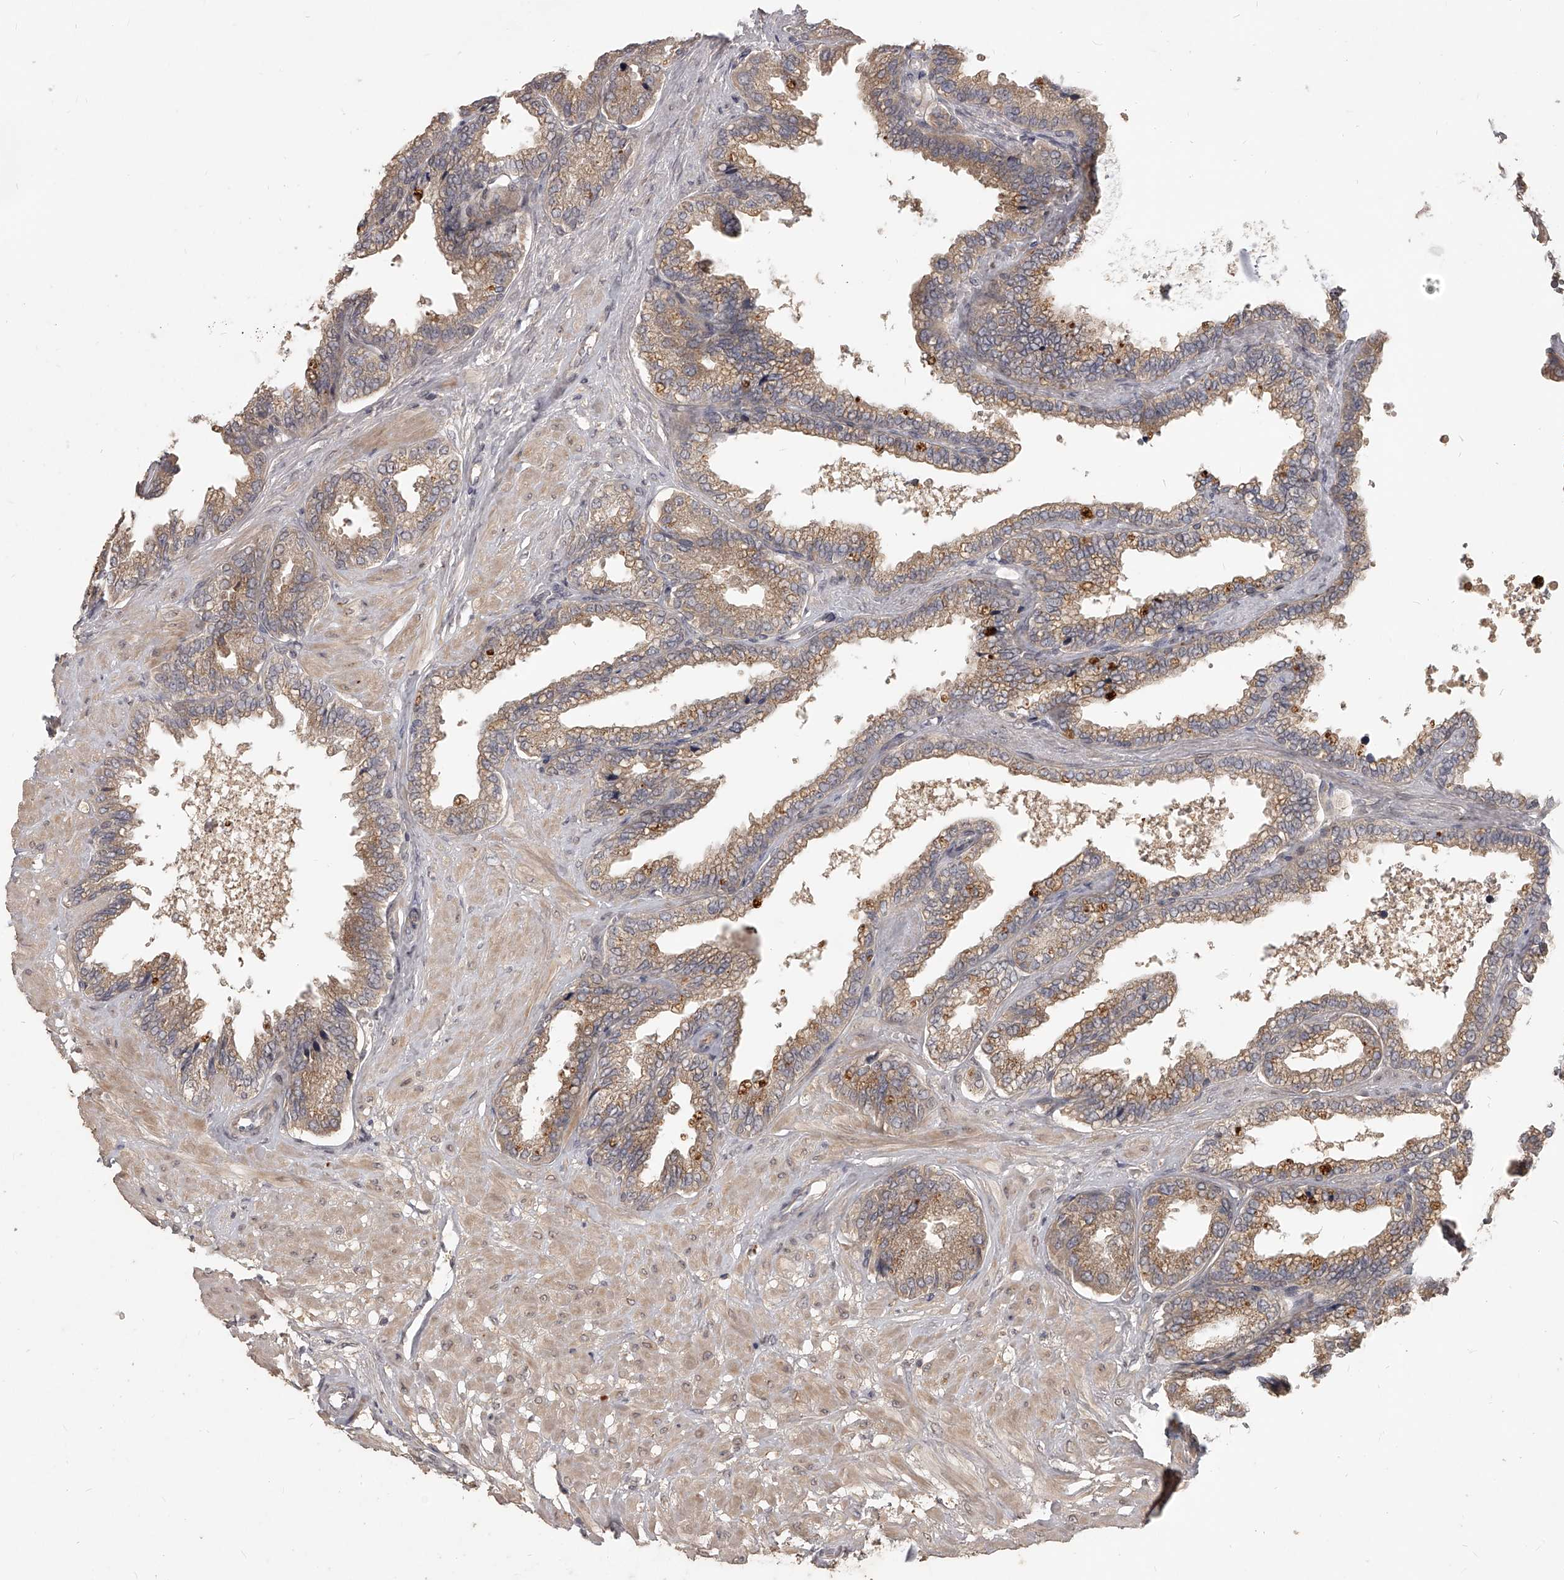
{"staining": {"intensity": "moderate", "quantity": "25%-75%", "location": "cytoplasmic/membranous"}, "tissue": "seminal vesicle", "cell_type": "Glandular cells", "image_type": "normal", "snomed": [{"axis": "morphology", "description": "Normal tissue, NOS"}, {"axis": "topography", "description": "Seminal veicle"}], "caption": "Glandular cells display moderate cytoplasmic/membranous positivity in approximately 25%-75% of cells in unremarkable seminal vesicle.", "gene": "SLC37A1", "patient": {"sex": "male", "age": 46}}